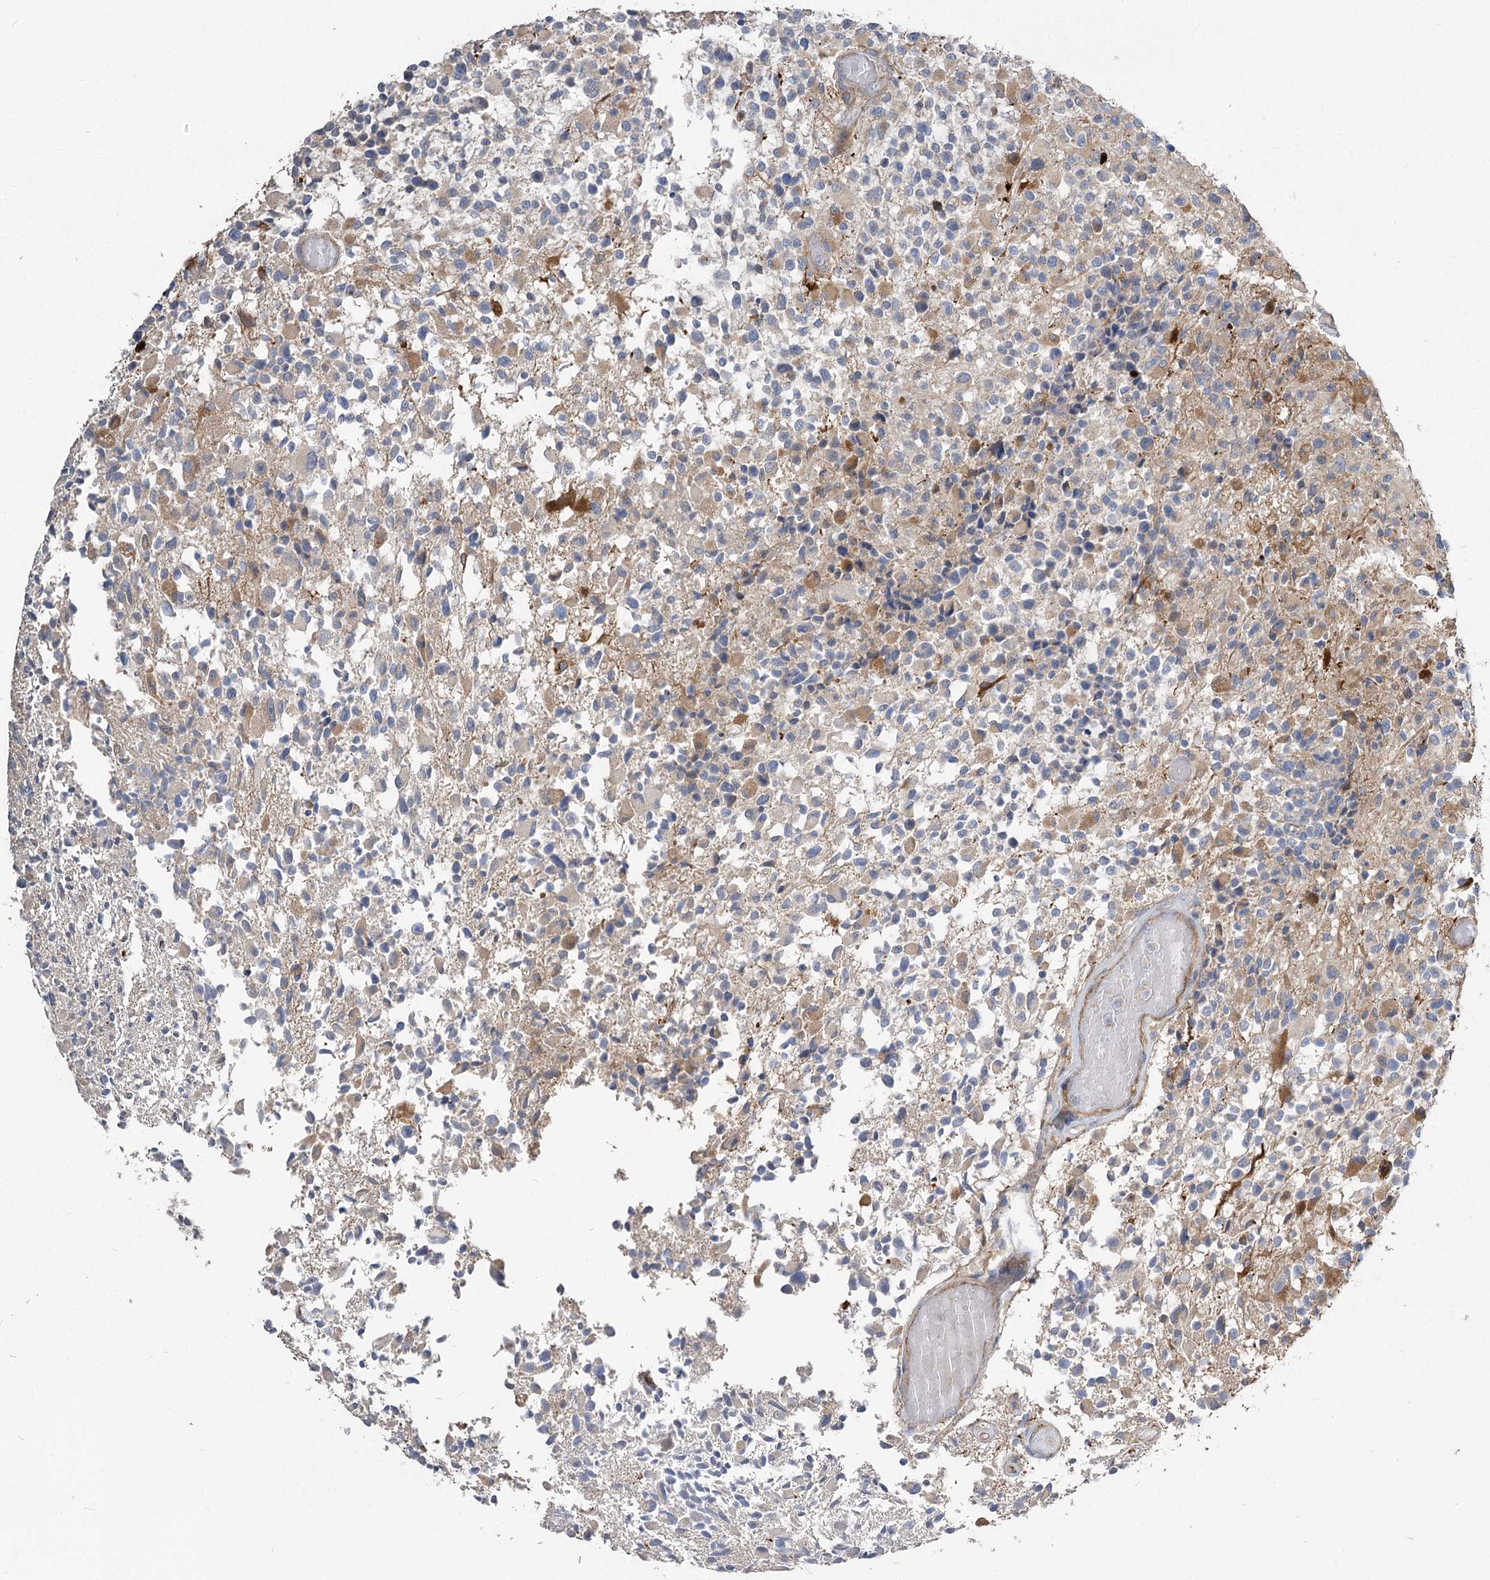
{"staining": {"intensity": "negative", "quantity": "none", "location": "none"}, "tissue": "glioma", "cell_type": "Tumor cells", "image_type": "cancer", "snomed": [{"axis": "morphology", "description": "Glioma, malignant, High grade"}, {"axis": "morphology", "description": "Glioblastoma, NOS"}, {"axis": "topography", "description": "Brain"}], "caption": "An IHC micrograph of malignant high-grade glioma is shown. There is no staining in tumor cells of malignant high-grade glioma. (Stains: DAB immunohistochemistry with hematoxylin counter stain, Microscopy: brightfield microscopy at high magnification).", "gene": "RMDN2", "patient": {"sex": "male", "age": 60}}